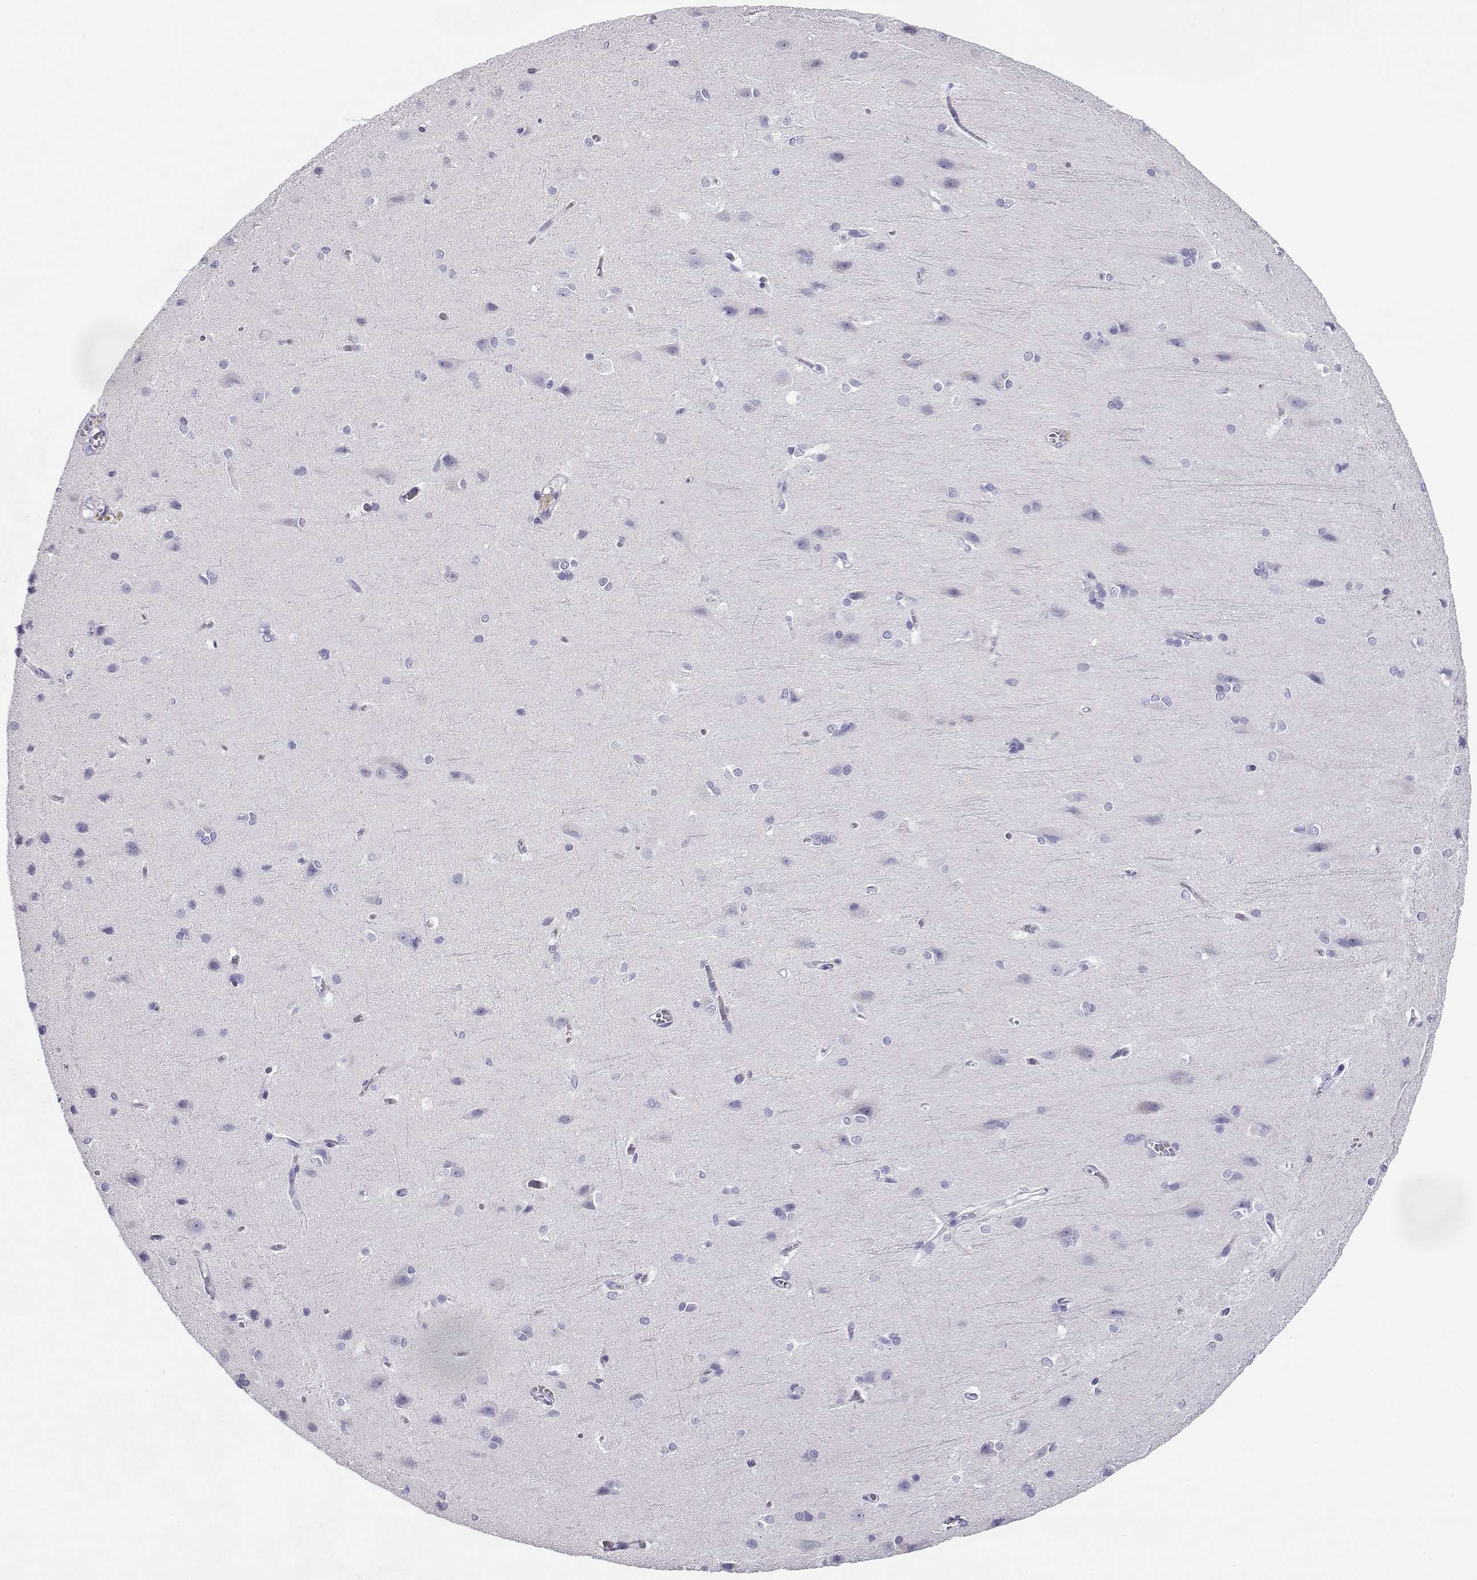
{"staining": {"intensity": "negative", "quantity": "none", "location": "none"}, "tissue": "cerebral cortex", "cell_type": "Endothelial cells", "image_type": "normal", "snomed": [{"axis": "morphology", "description": "Normal tissue, NOS"}, {"axis": "topography", "description": "Cerebral cortex"}], "caption": "Endothelial cells show no significant protein staining in unremarkable cerebral cortex.", "gene": "CABS1", "patient": {"sex": "male", "age": 37}}